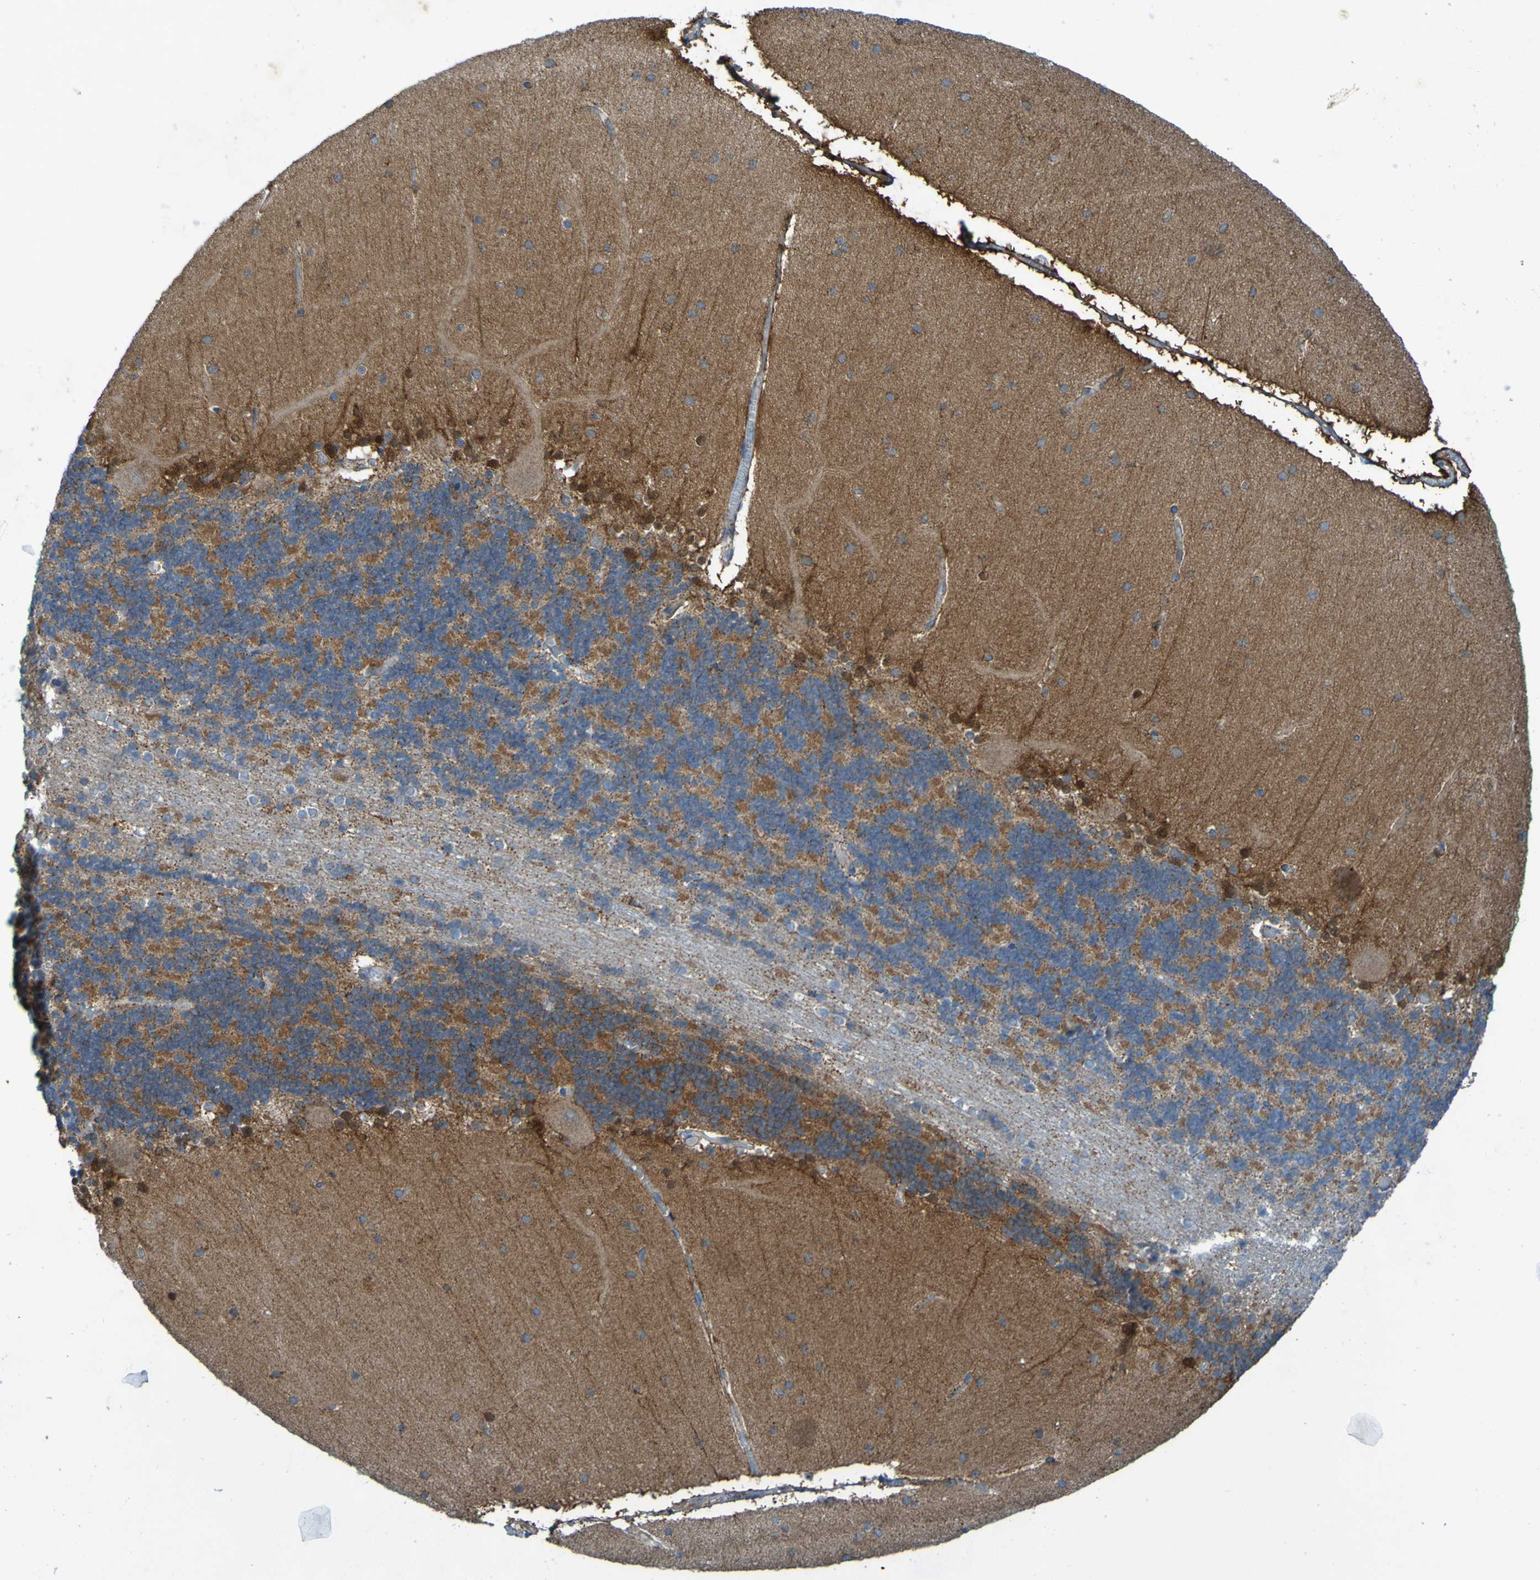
{"staining": {"intensity": "moderate", "quantity": "25%-75%", "location": "cytoplasmic/membranous"}, "tissue": "cerebellum", "cell_type": "Cells in granular layer", "image_type": "normal", "snomed": [{"axis": "morphology", "description": "Normal tissue, NOS"}, {"axis": "topography", "description": "Cerebellum"}], "caption": "A brown stain shows moderate cytoplasmic/membranous expression of a protein in cells in granular layer of normal human cerebellum.", "gene": "CCDC51", "patient": {"sex": "female", "age": 54}}